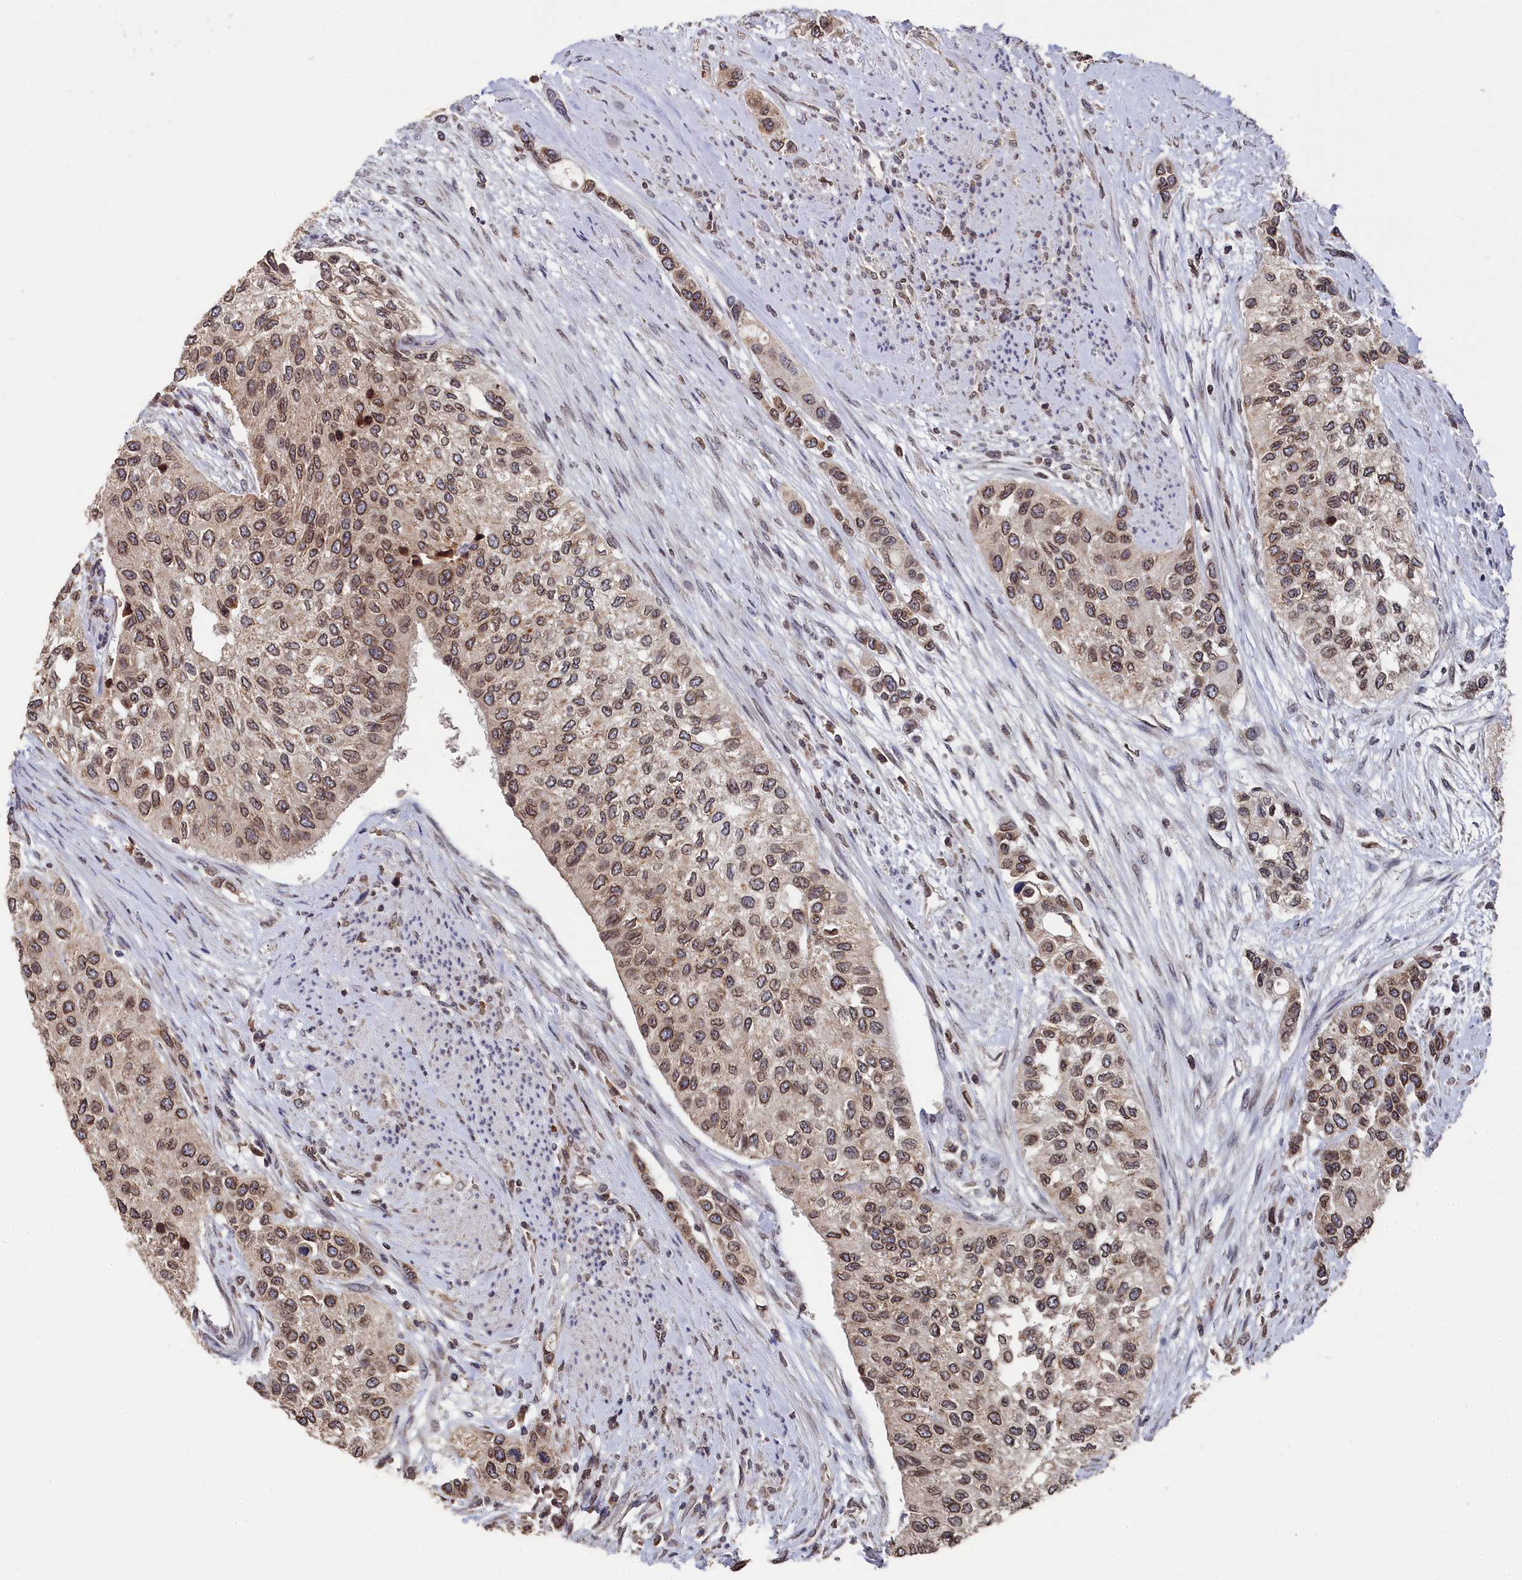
{"staining": {"intensity": "moderate", "quantity": ">75%", "location": "cytoplasmic/membranous,nuclear"}, "tissue": "urothelial cancer", "cell_type": "Tumor cells", "image_type": "cancer", "snomed": [{"axis": "morphology", "description": "Normal tissue, NOS"}, {"axis": "morphology", "description": "Urothelial carcinoma, High grade"}, {"axis": "topography", "description": "Vascular tissue"}, {"axis": "topography", "description": "Urinary bladder"}], "caption": "The histopathology image shows a brown stain indicating the presence of a protein in the cytoplasmic/membranous and nuclear of tumor cells in urothelial carcinoma (high-grade).", "gene": "ANKEF1", "patient": {"sex": "female", "age": 56}}